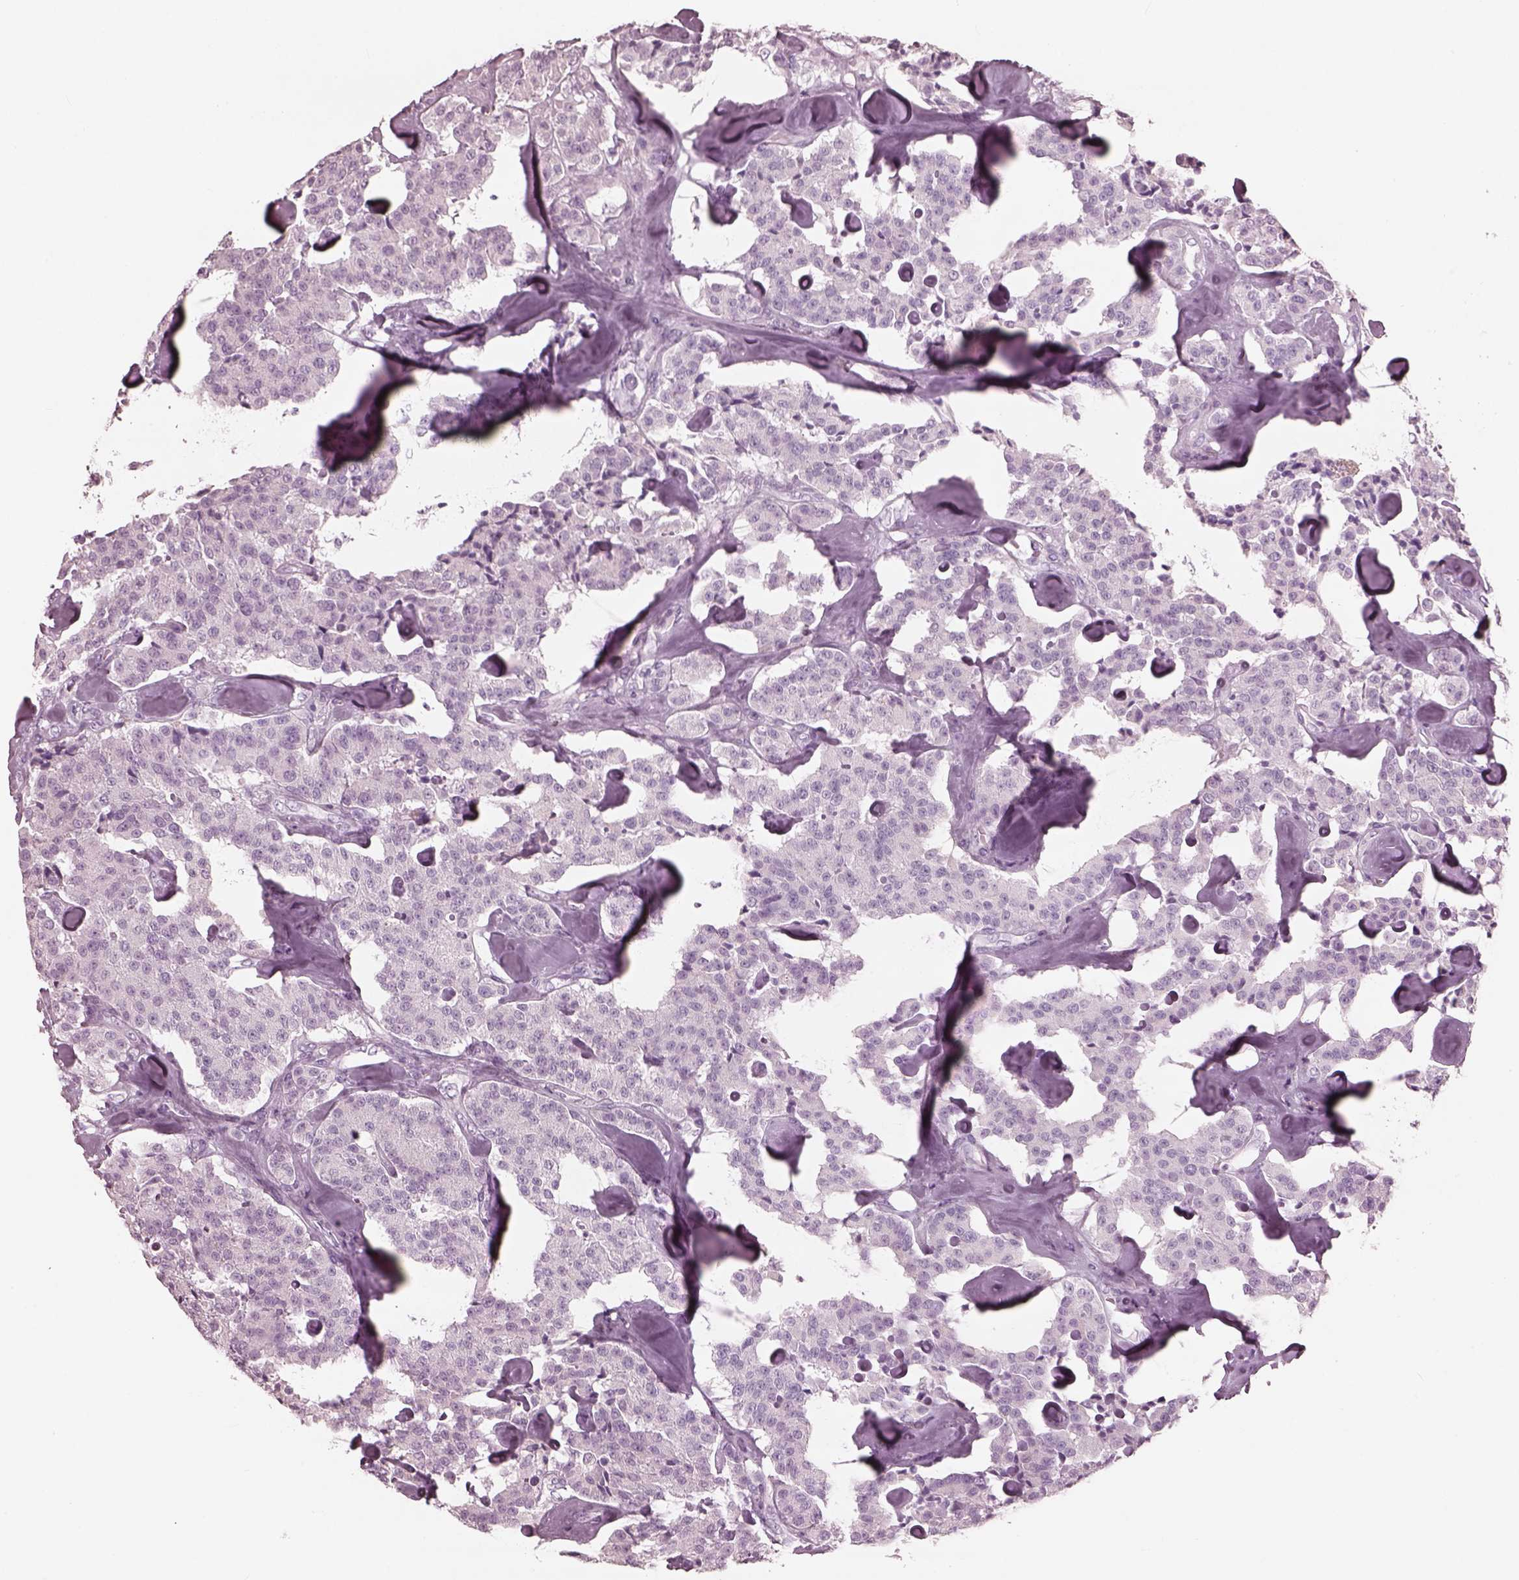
{"staining": {"intensity": "negative", "quantity": "none", "location": "none"}, "tissue": "carcinoid", "cell_type": "Tumor cells", "image_type": "cancer", "snomed": [{"axis": "morphology", "description": "Carcinoid, malignant, NOS"}, {"axis": "topography", "description": "Pancreas"}], "caption": "Tumor cells show no significant expression in carcinoid (malignant).", "gene": "FABP9", "patient": {"sex": "male", "age": 41}}